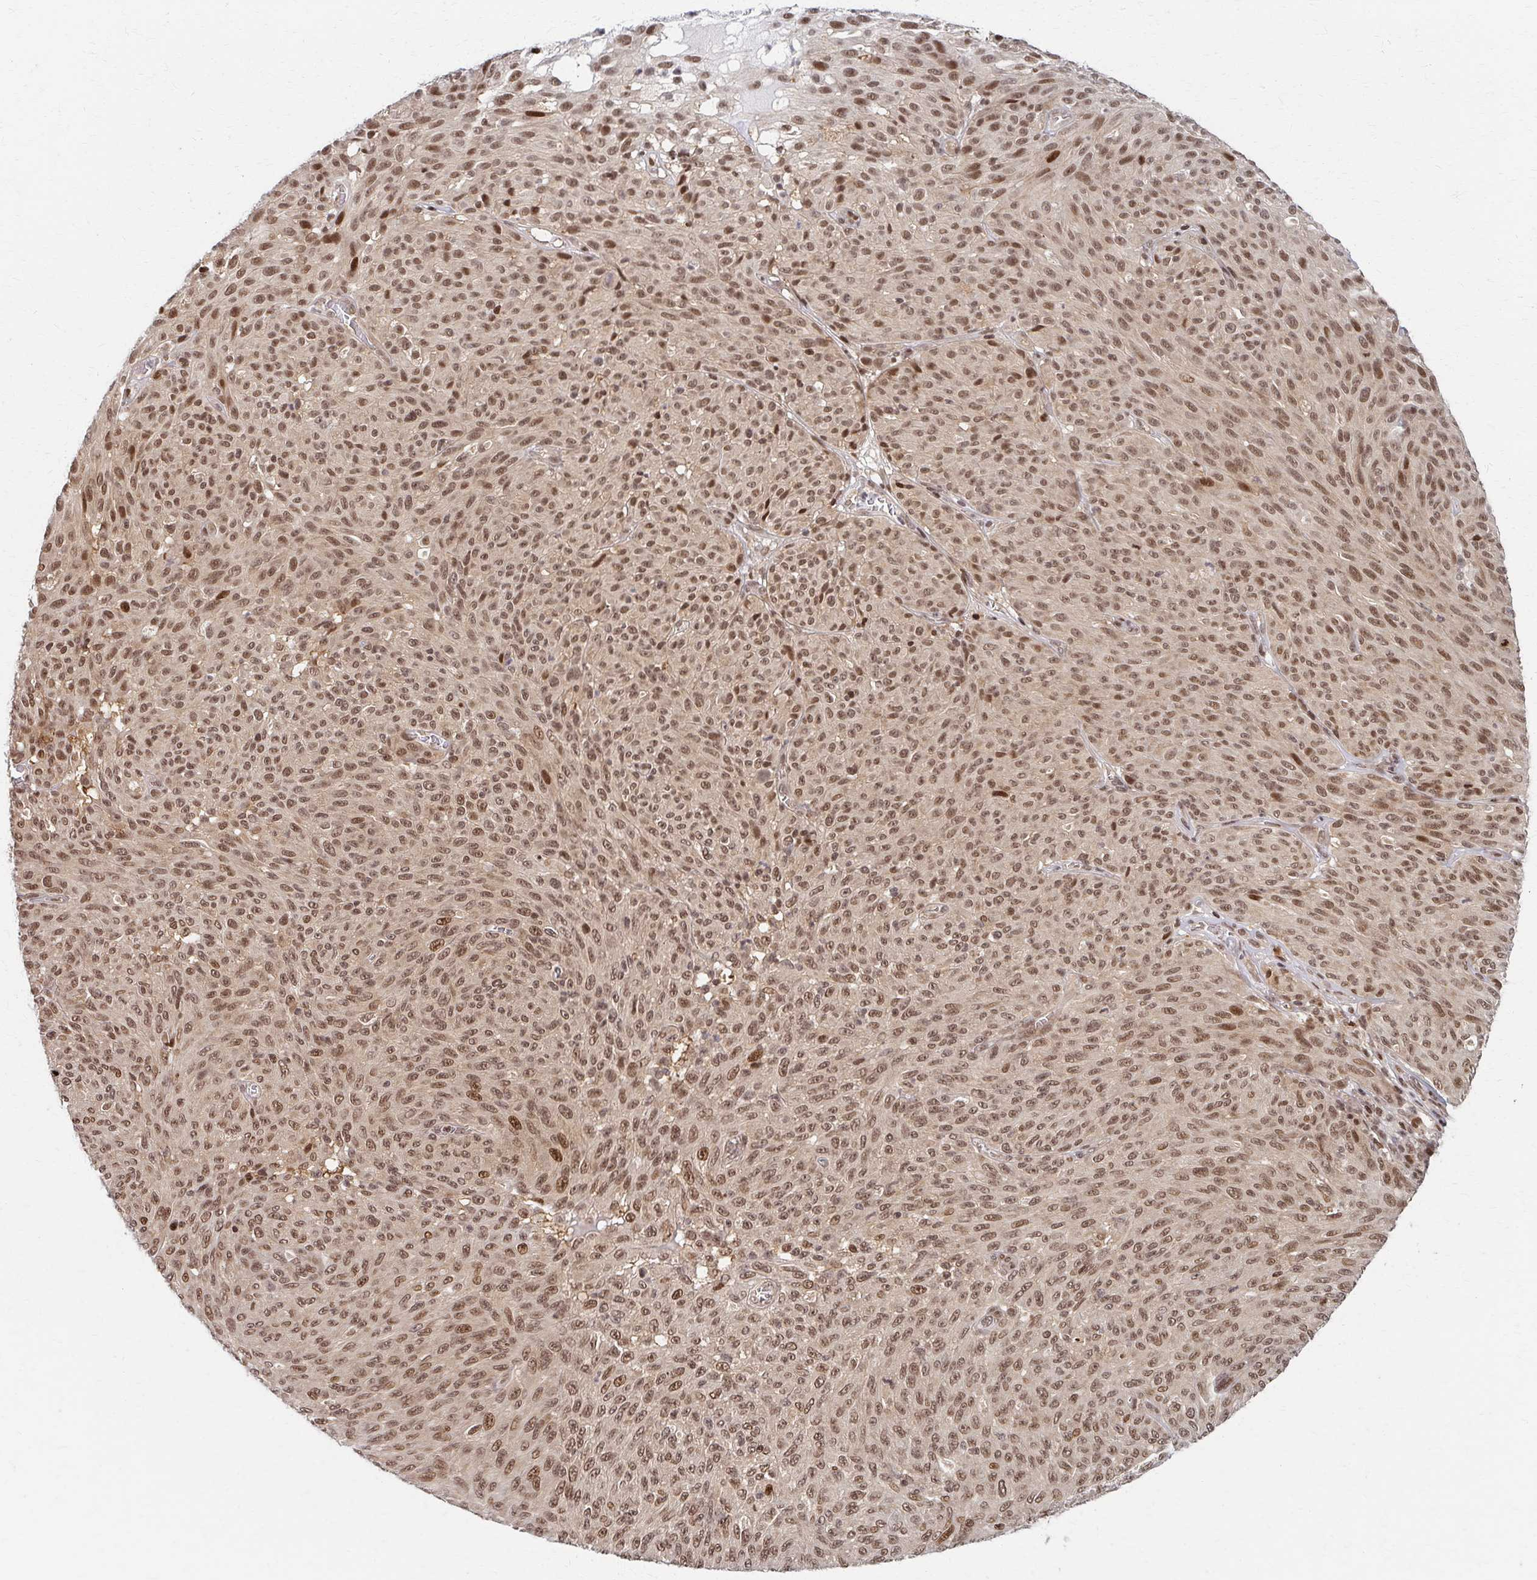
{"staining": {"intensity": "moderate", "quantity": ">75%", "location": "nuclear"}, "tissue": "melanoma", "cell_type": "Tumor cells", "image_type": "cancer", "snomed": [{"axis": "morphology", "description": "Malignant melanoma, NOS"}, {"axis": "topography", "description": "Skin"}], "caption": "Immunohistochemical staining of human melanoma shows moderate nuclear protein staining in about >75% of tumor cells.", "gene": "PSMD7", "patient": {"sex": "male", "age": 85}}